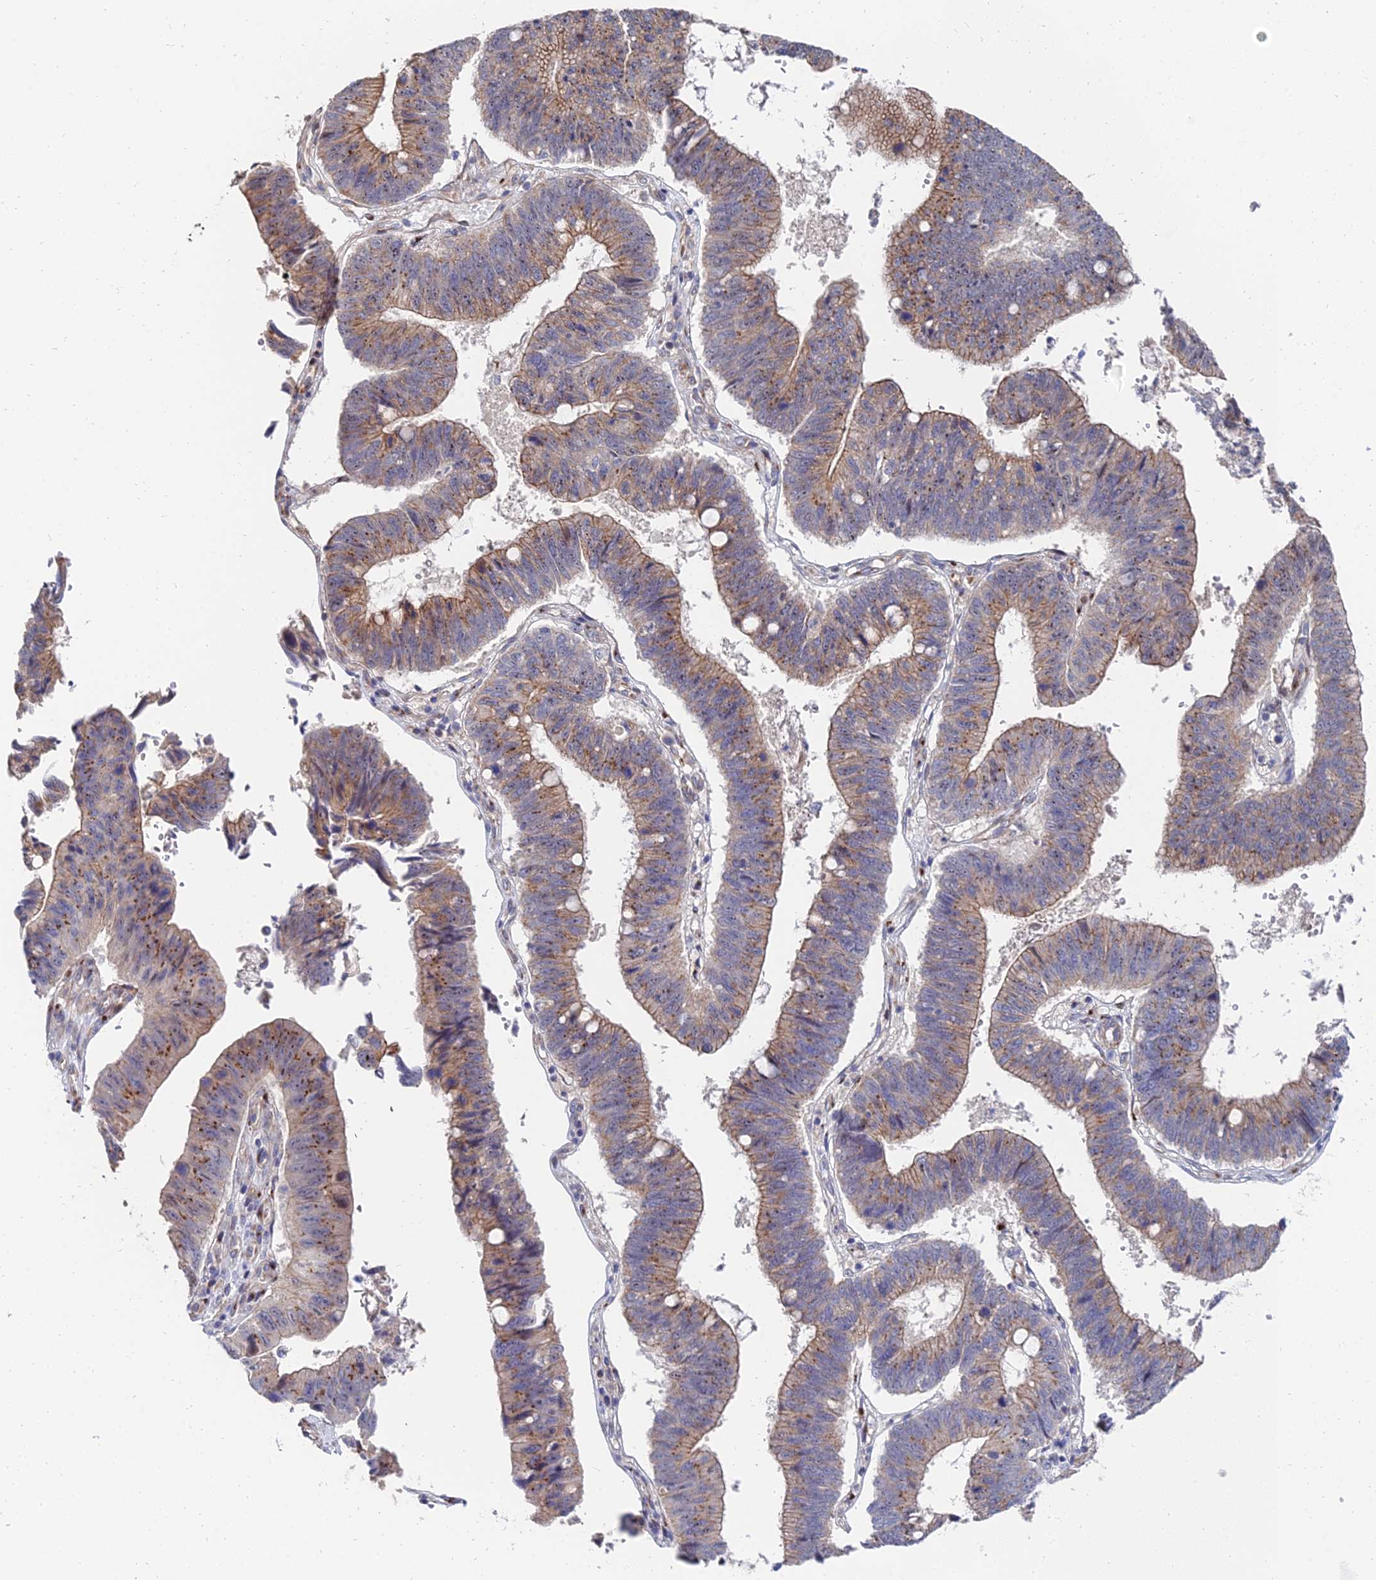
{"staining": {"intensity": "moderate", "quantity": ">75%", "location": "cytoplasmic/membranous"}, "tissue": "stomach cancer", "cell_type": "Tumor cells", "image_type": "cancer", "snomed": [{"axis": "morphology", "description": "Adenocarcinoma, NOS"}, {"axis": "topography", "description": "Stomach"}], "caption": "Stomach adenocarcinoma stained for a protein (brown) reveals moderate cytoplasmic/membranous positive expression in about >75% of tumor cells.", "gene": "BORCS8", "patient": {"sex": "male", "age": 59}}